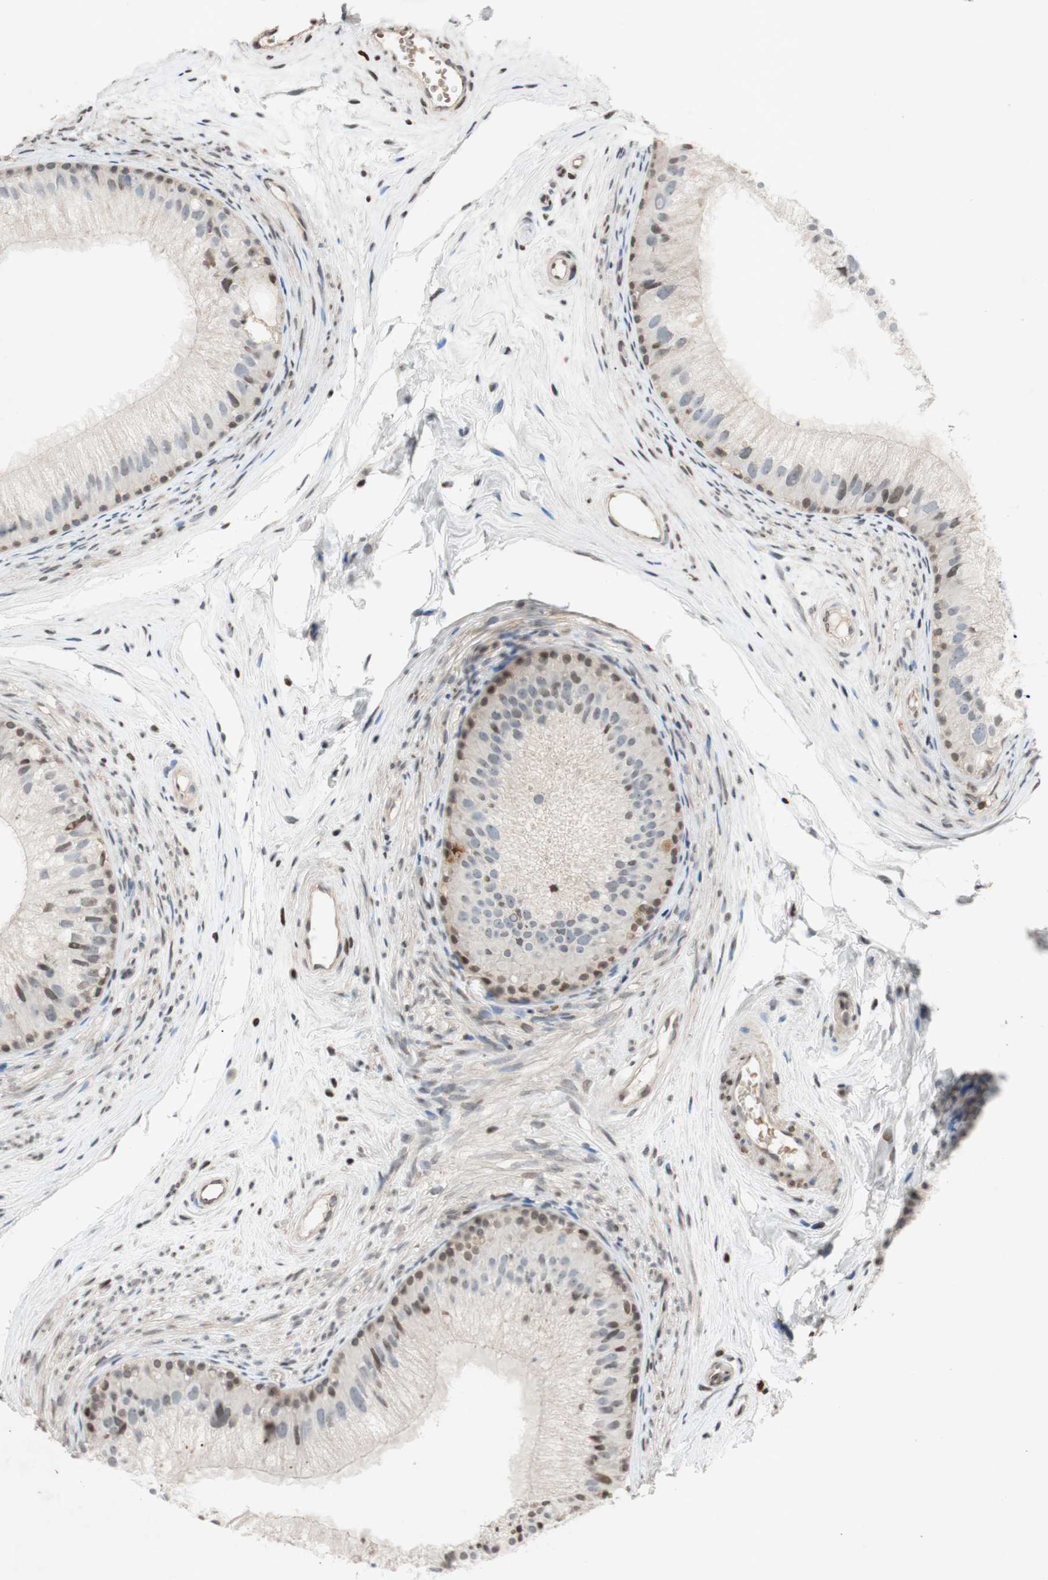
{"staining": {"intensity": "moderate", "quantity": "<25%", "location": "nuclear"}, "tissue": "epididymis", "cell_type": "Glandular cells", "image_type": "normal", "snomed": [{"axis": "morphology", "description": "Normal tissue, NOS"}, {"axis": "topography", "description": "Epididymis"}], "caption": "Glandular cells demonstrate moderate nuclear staining in about <25% of cells in unremarkable epididymis.", "gene": "MCM6", "patient": {"sex": "male", "age": 56}}